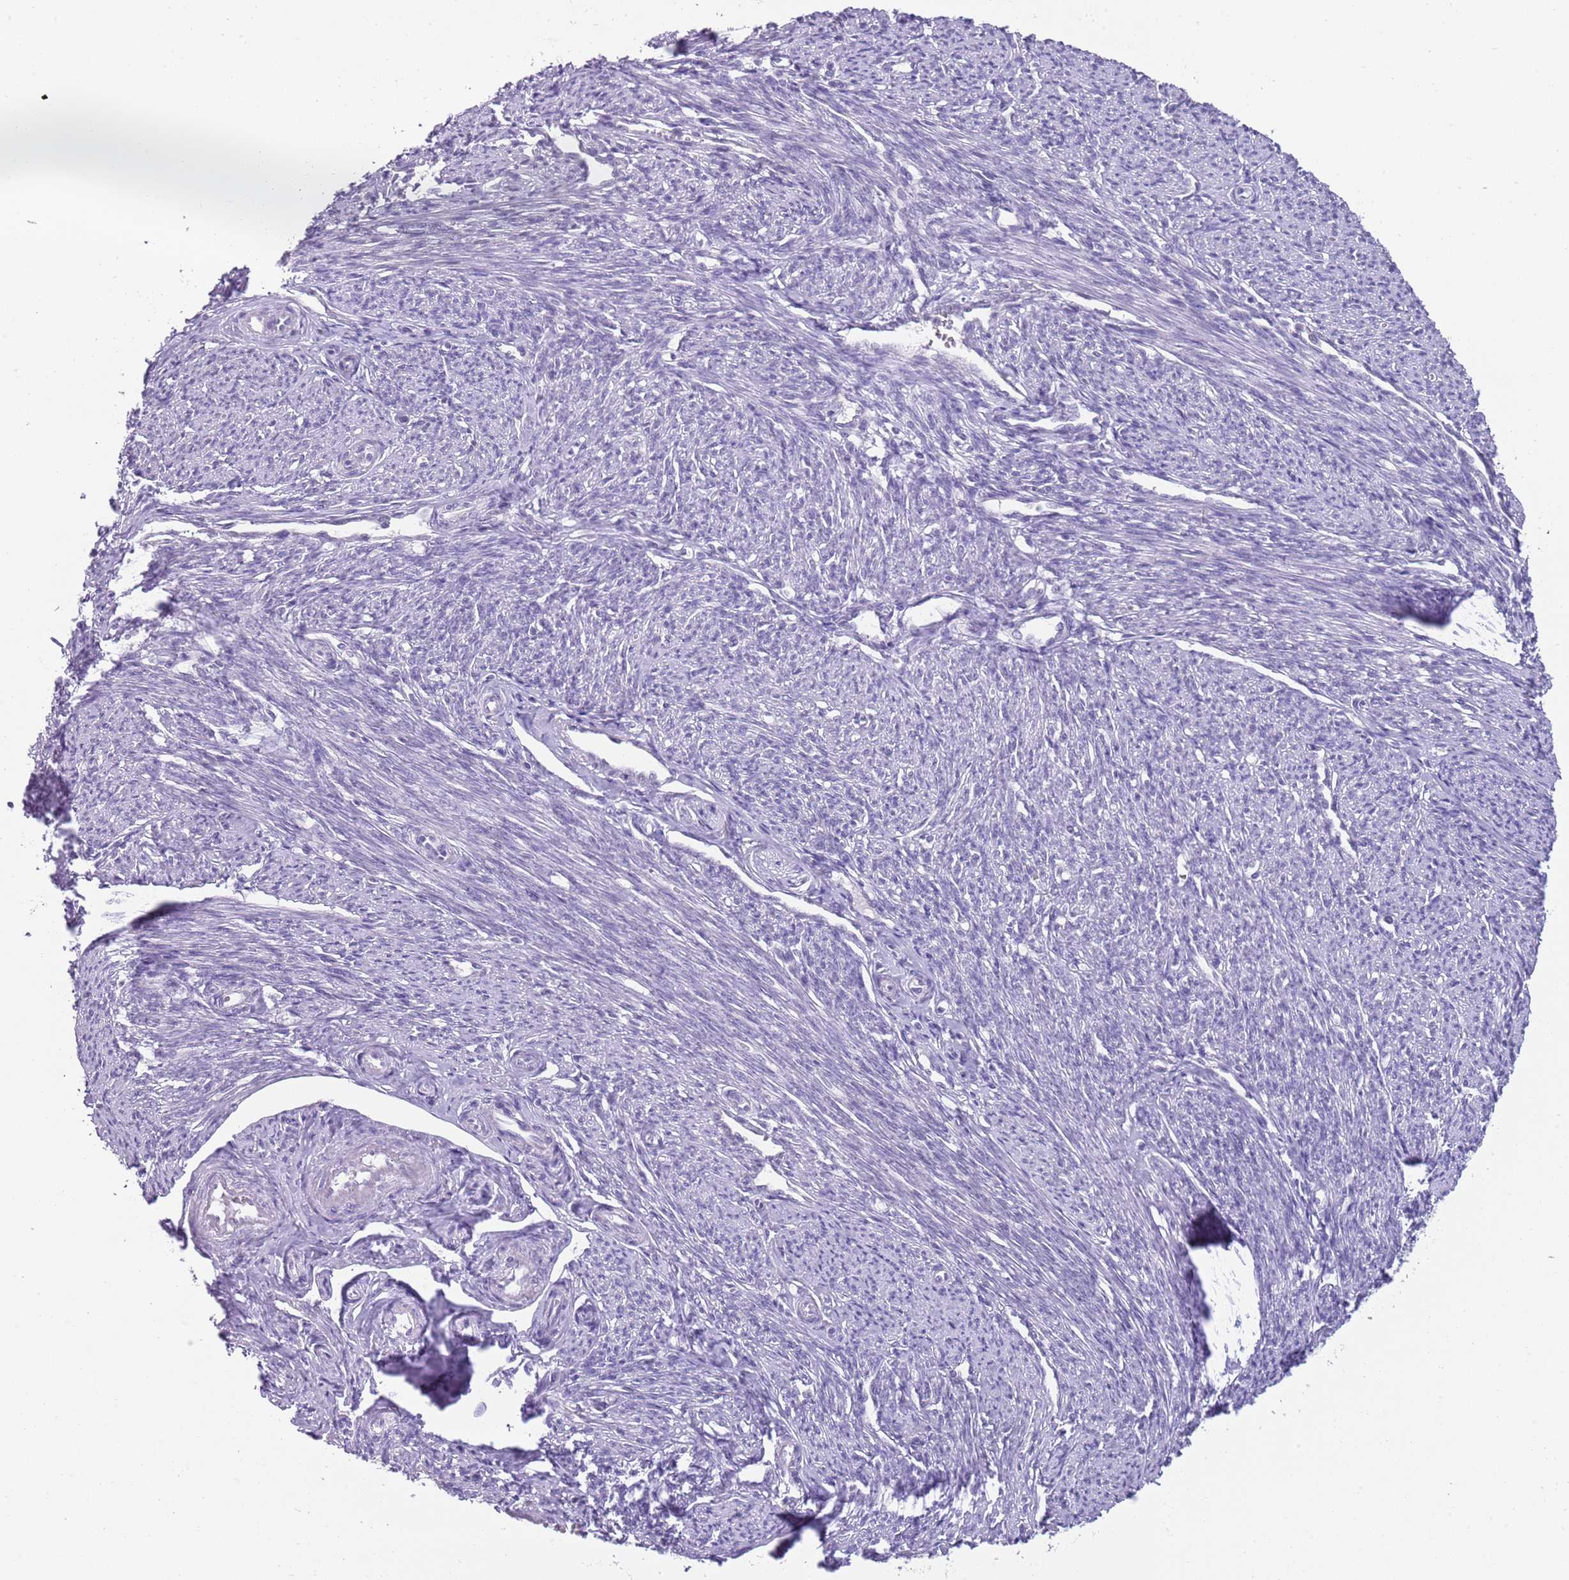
{"staining": {"intensity": "negative", "quantity": "none", "location": "none"}, "tissue": "smooth muscle", "cell_type": "Smooth muscle cells", "image_type": "normal", "snomed": [{"axis": "morphology", "description": "Normal tissue, NOS"}, {"axis": "topography", "description": "Smooth muscle"}, {"axis": "topography", "description": "Uterus"}], "caption": "Smooth muscle stained for a protein using immunohistochemistry (IHC) shows no staining smooth muscle cells.", "gene": "SEPHS2", "patient": {"sex": "female", "age": 59}}